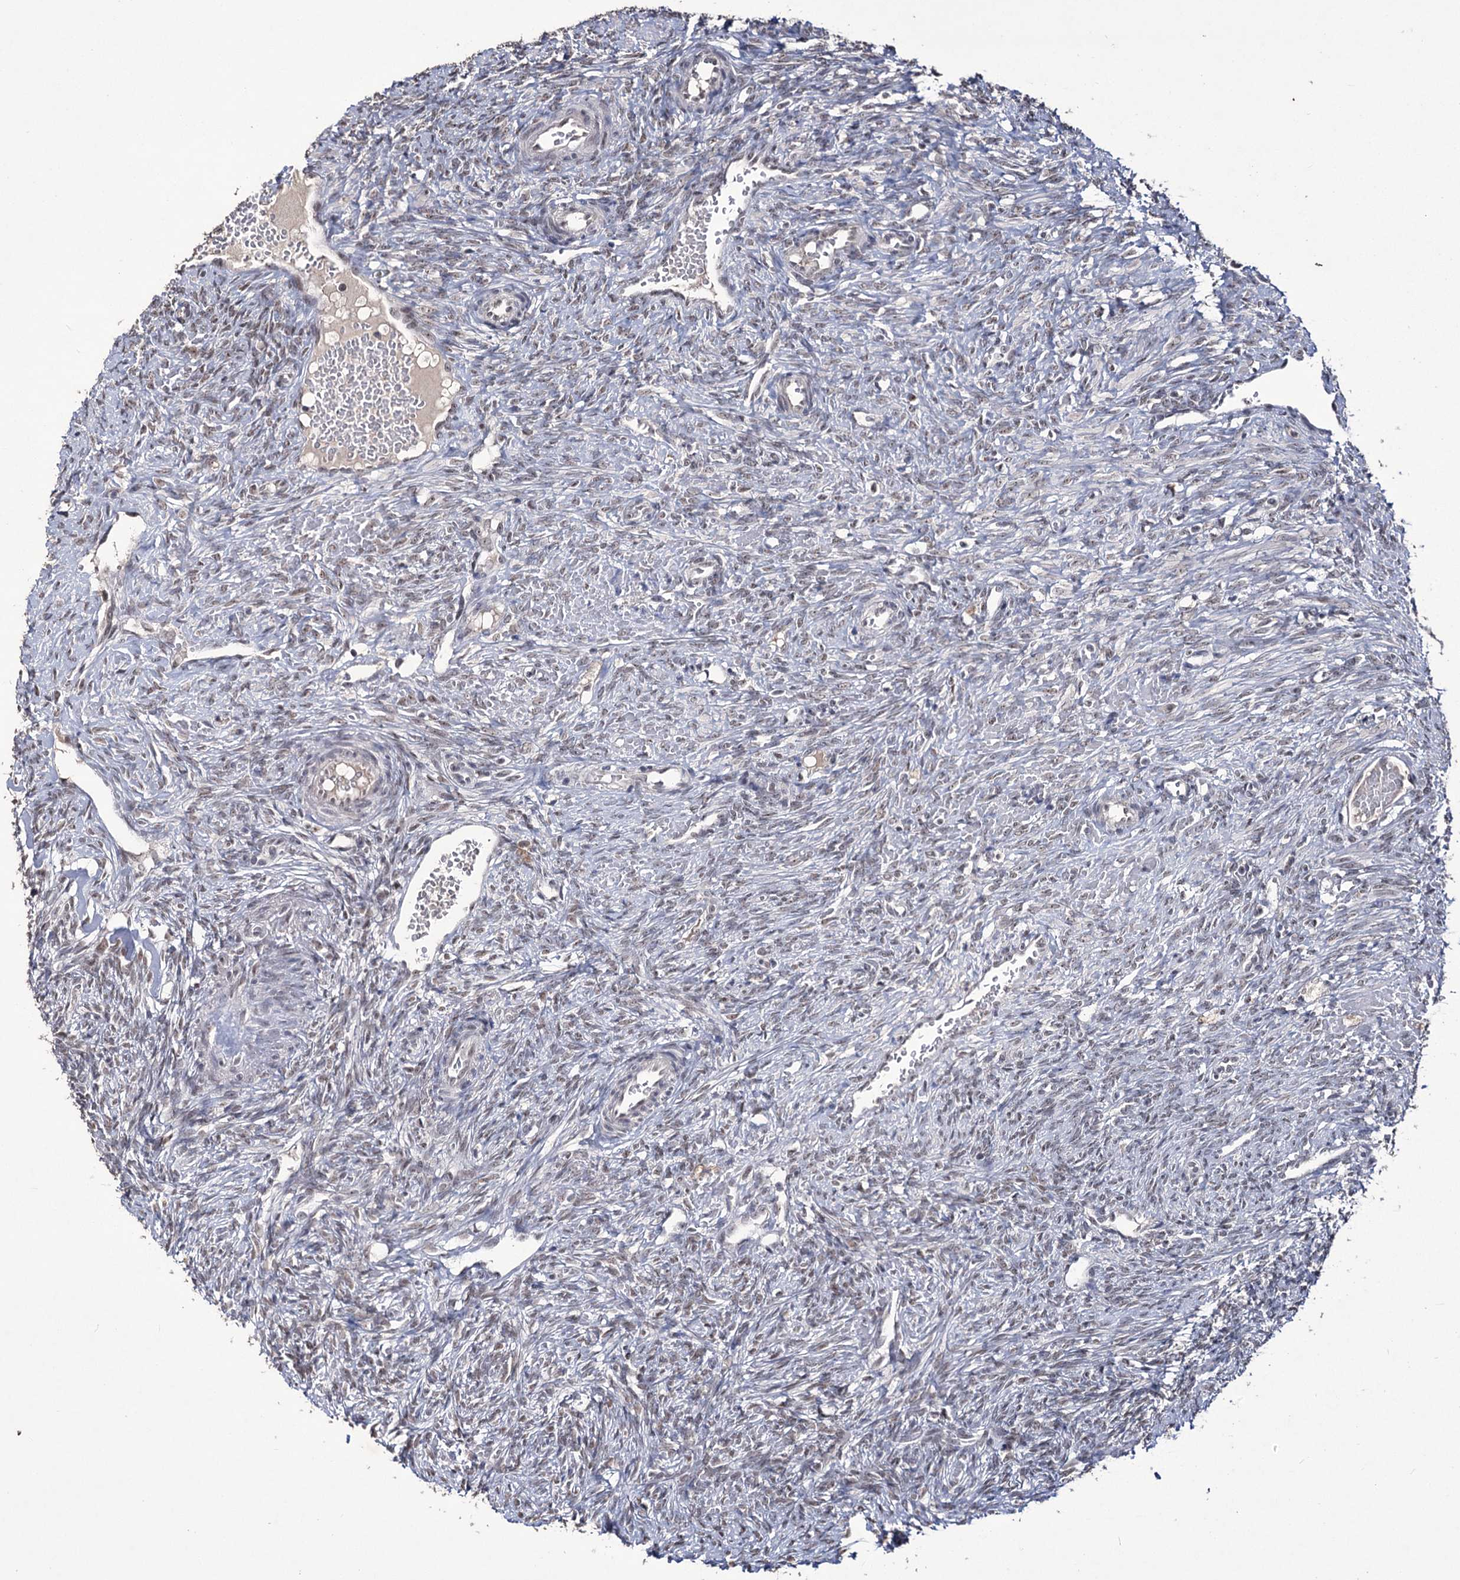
{"staining": {"intensity": "moderate", "quantity": ">75%", "location": "cytoplasmic/membranous,nuclear"}, "tissue": "ovary", "cell_type": "Follicle cells", "image_type": "normal", "snomed": [{"axis": "morphology", "description": "Normal tissue, NOS"}, {"axis": "topography", "description": "Ovary"}], "caption": "Follicle cells exhibit moderate cytoplasmic/membranous,nuclear positivity in approximately >75% of cells in benign ovary.", "gene": "VGLL4", "patient": {"sex": "female", "age": 41}}